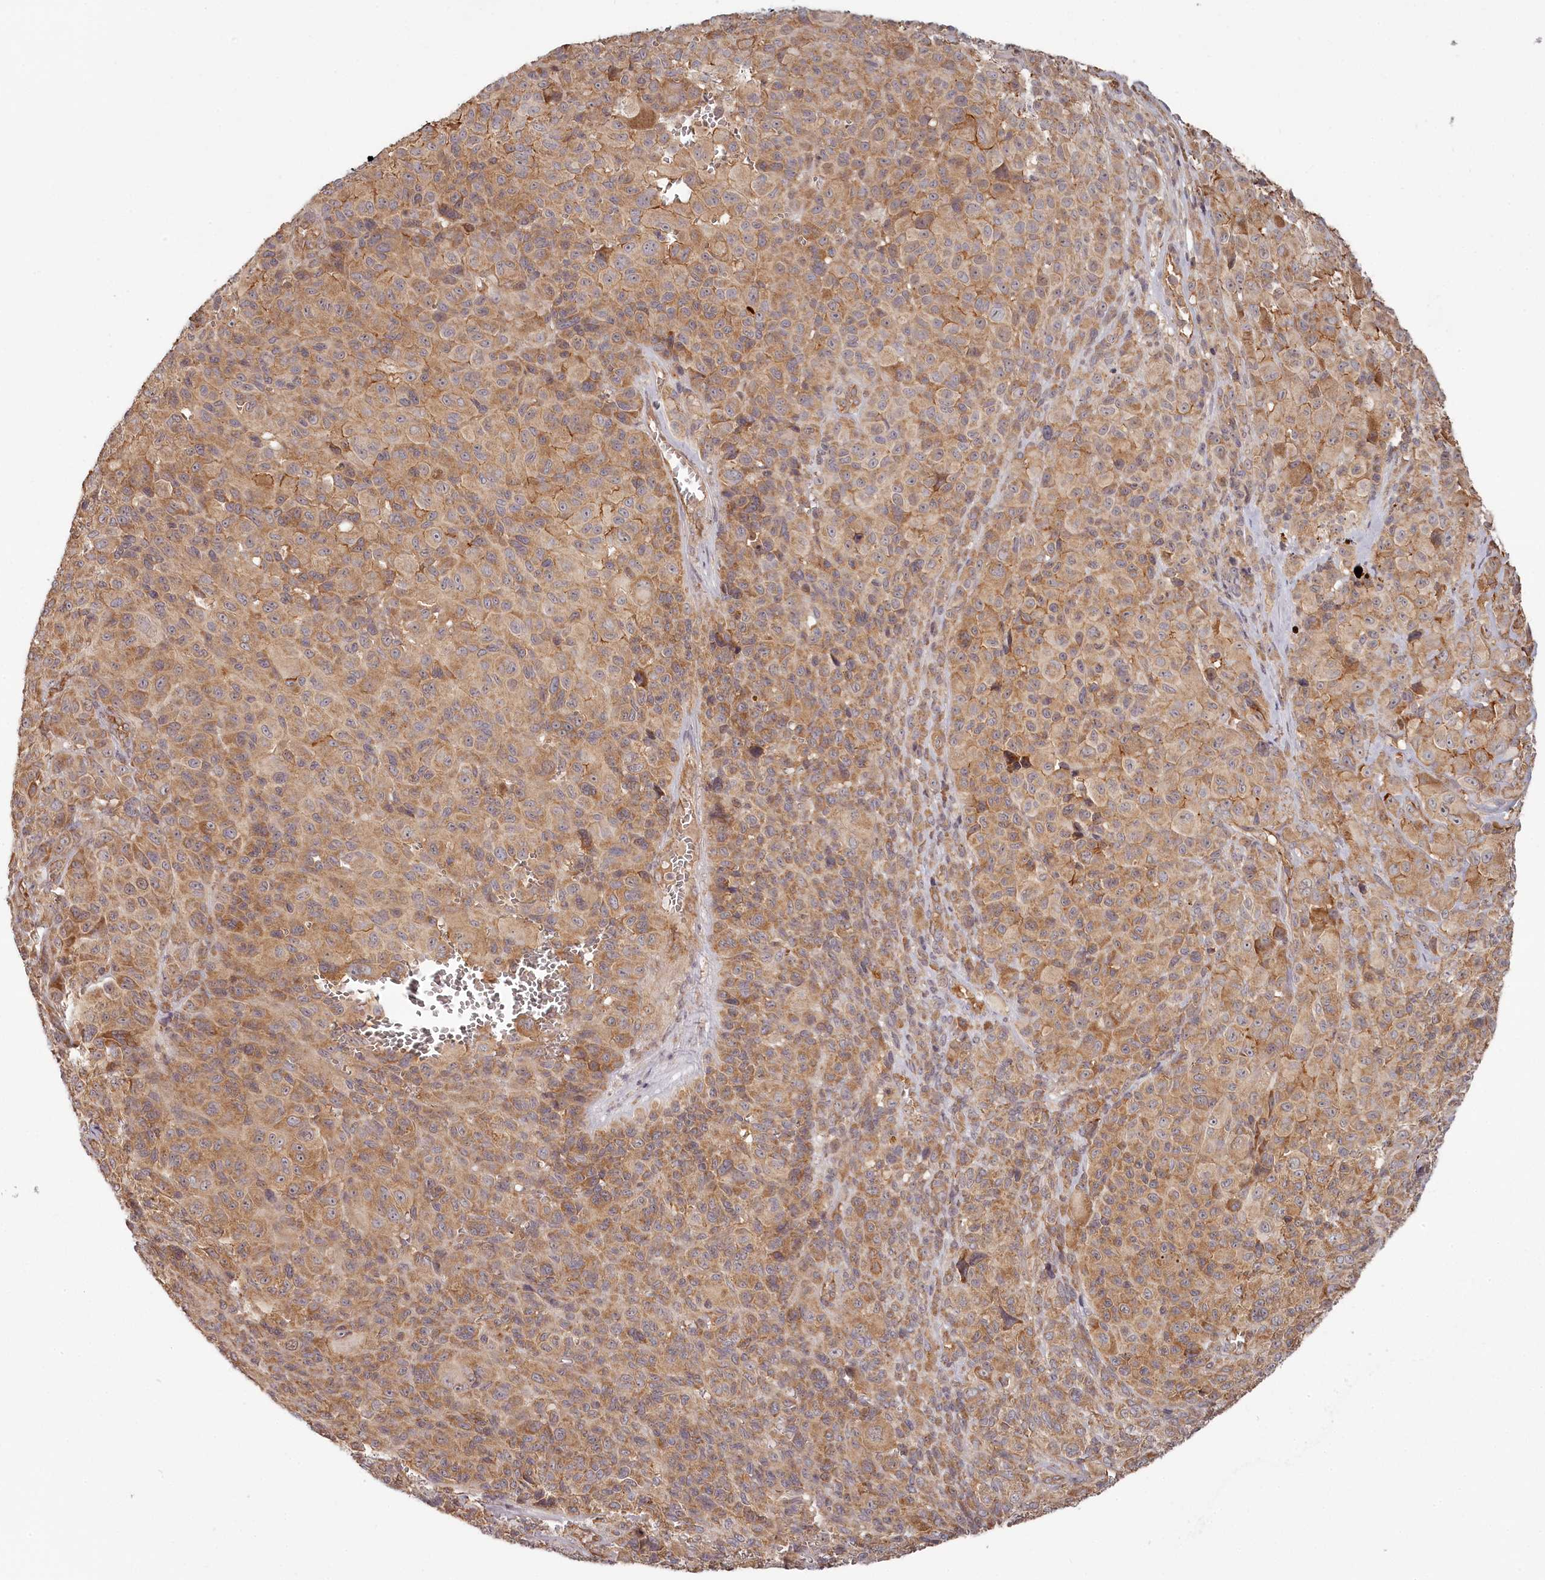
{"staining": {"intensity": "moderate", "quantity": ">75%", "location": "cytoplasmic/membranous"}, "tissue": "melanoma", "cell_type": "Tumor cells", "image_type": "cancer", "snomed": [{"axis": "morphology", "description": "Malignant melanoma, NOS"}, {"axis": "topography", "description": "Skin of trunk"}], "caption": "DAB immunohistochemical staining of human malignant melanoma displays moderate cytoplasmic/membranous protein positivity in approximately >75% of tumor cells.", "gene": "TMIE", "patient": {"sex": "male", "age": 71}}